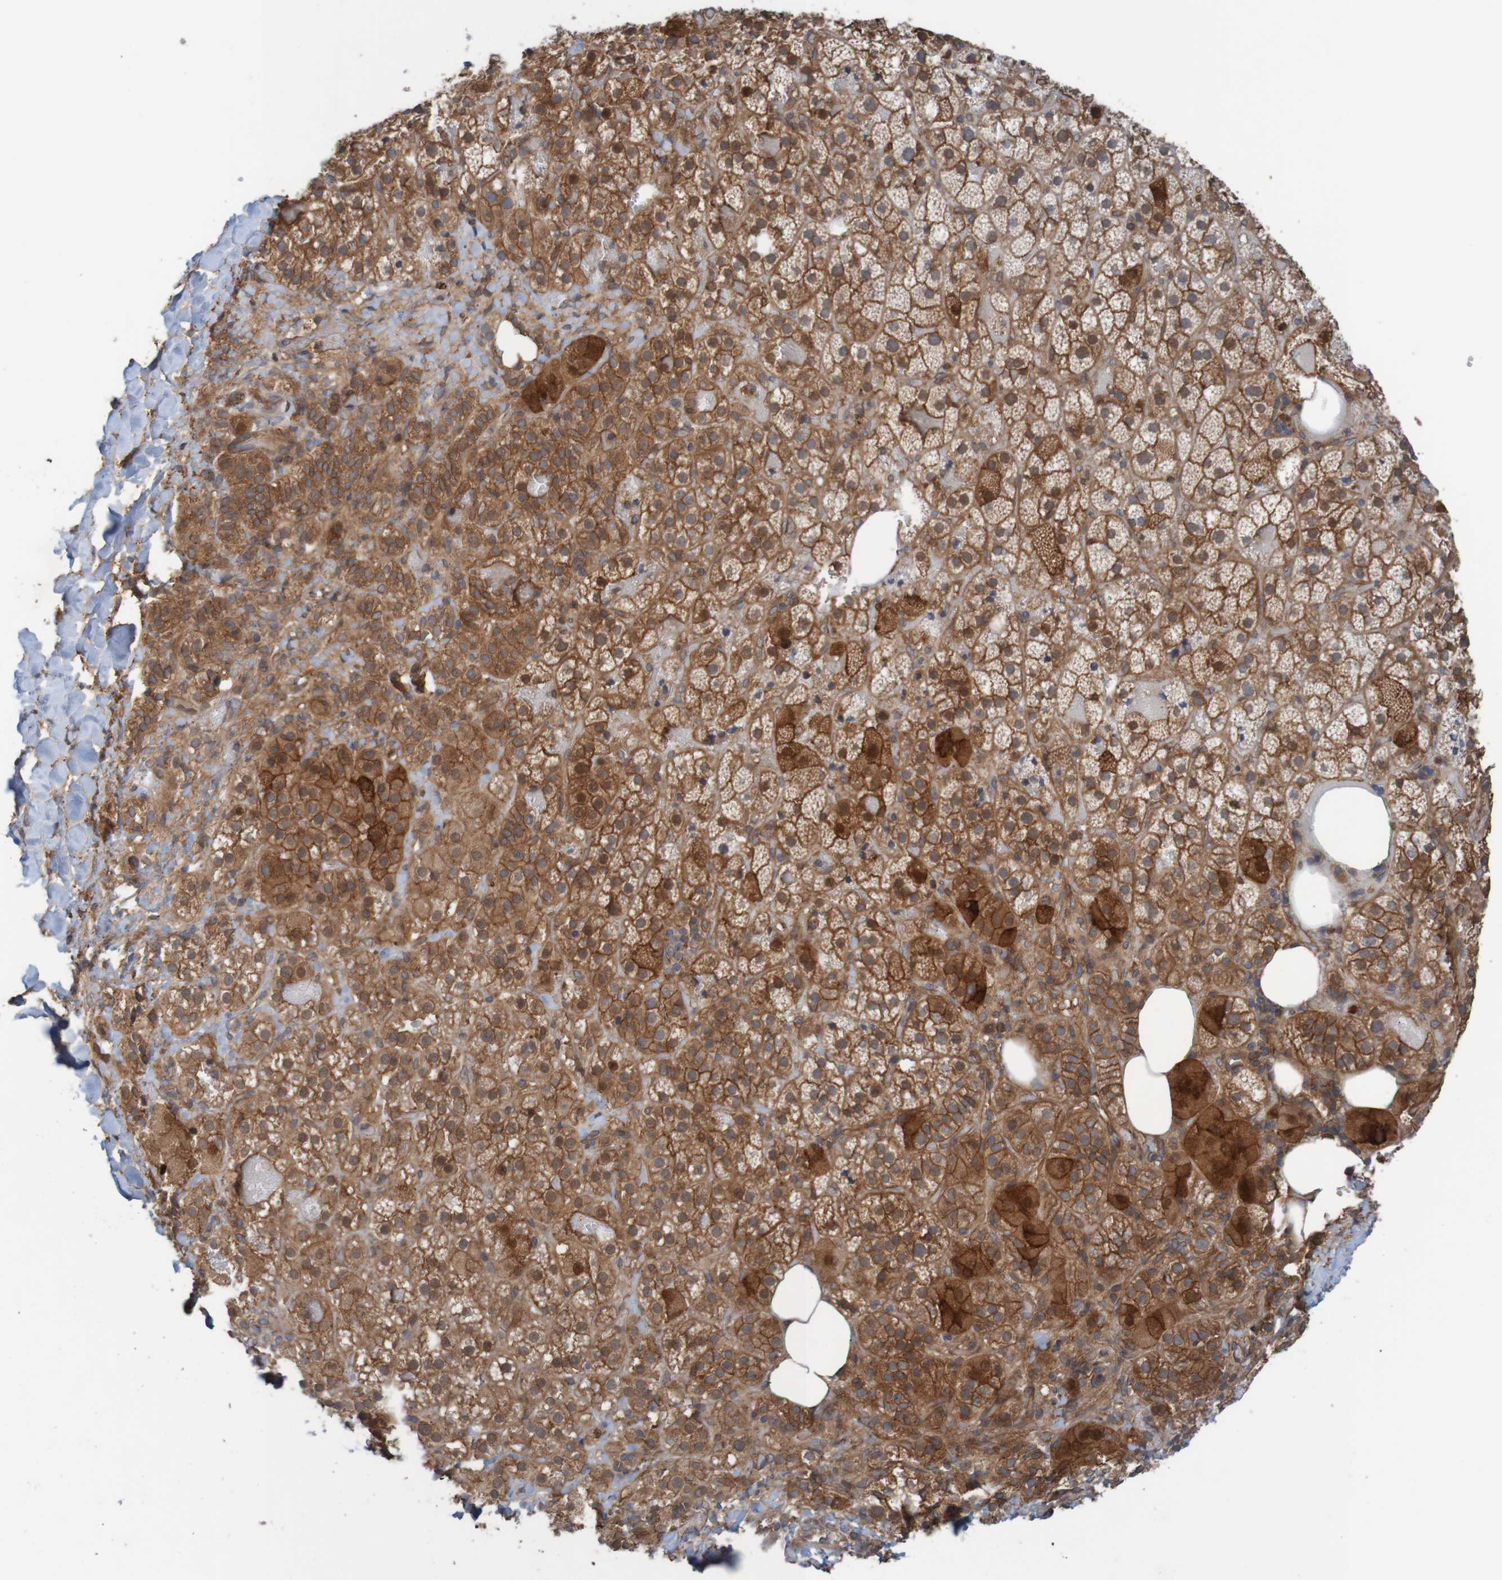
{"staining": {"intensity": "moderate", "quantity": ">75%", "location": "cytoplasmic/membranous"}, "tissue": "adrenal gland", "cell_type": "Glandular cells", "image_type": "normal", "snomed": [{"axis": "morphology", "description": "Normal tissue, NOS"}, {"axis": "topography", "description": "Adrenal gland"}], "caption": "IHC micrograph of normal human adrenal gland stained for a protein (brown), which displays medium levels of moderate cytoplasmic/membranous staining in about >75% of glandular cells.", "gene": "ARHGEF11", "patient": {"sex": "female", "age": 59}}